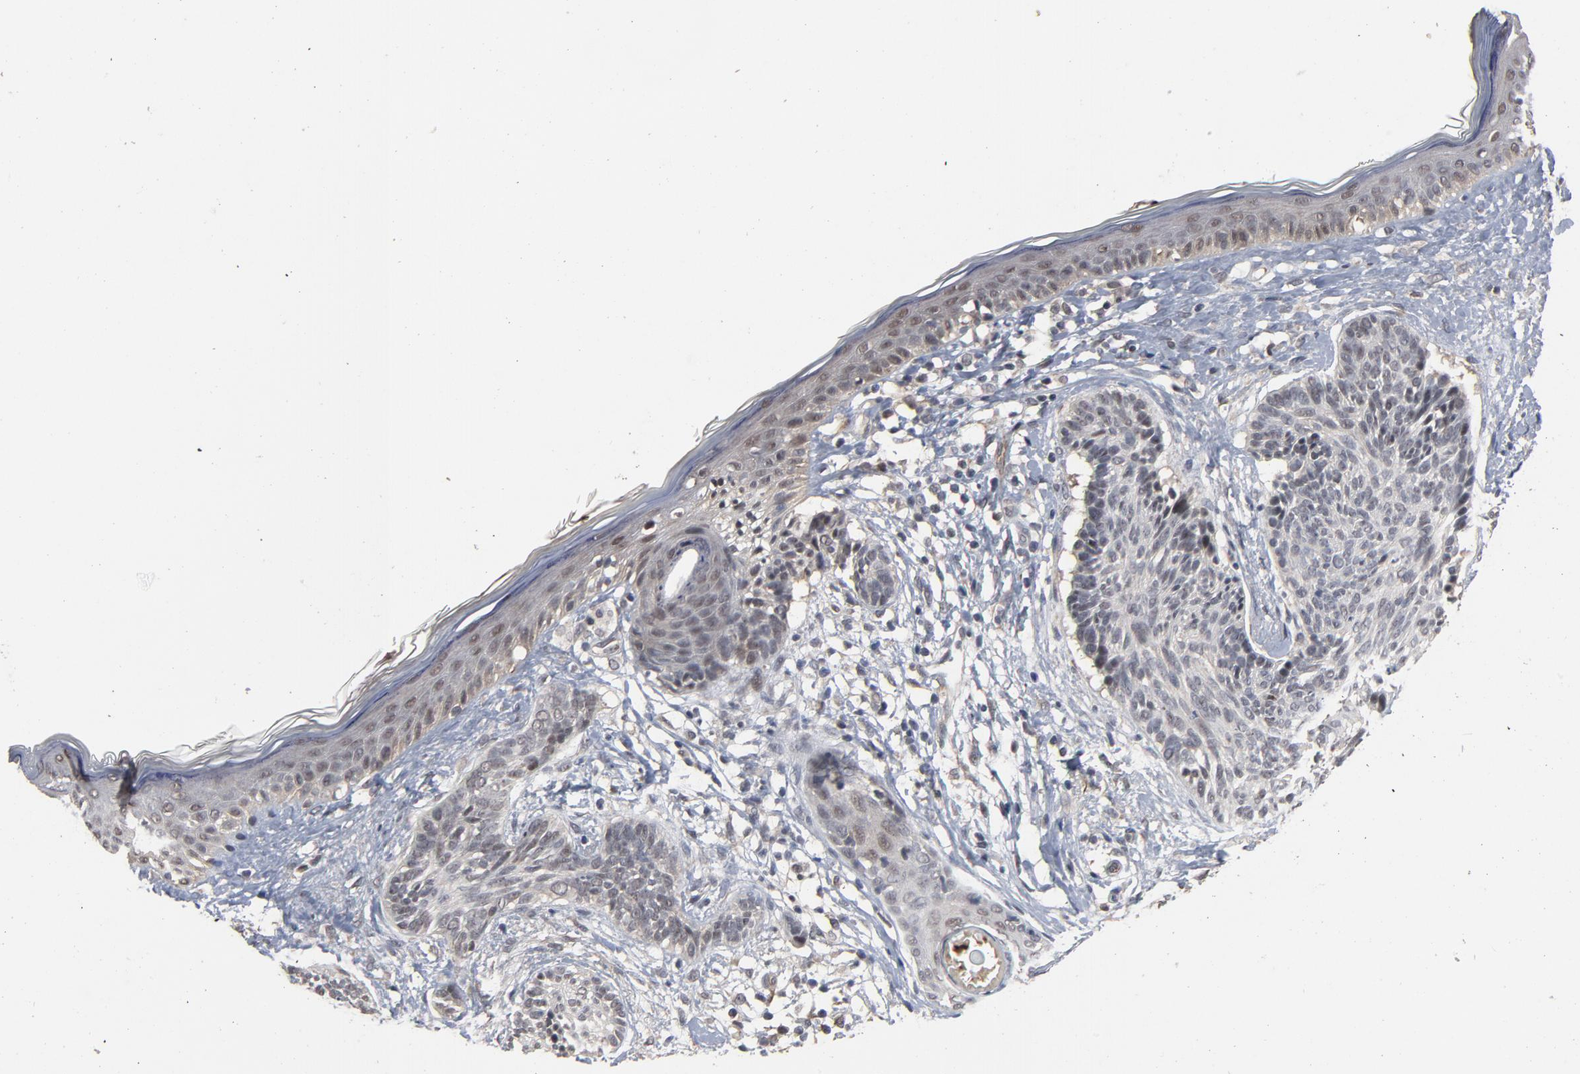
{"staining": {"intensity": "weak", "quantity": "<25%", "location": "nuclear"}, "tissue": "skin cancer", "cell_type": "Tumor cells", "image_type": "cancer", "snomed": [{"axis": "morphology", "description": "Normal tissue, NOS"}, {"axis": "morphology", "description": "Basal cell carcinoma"}, {"axis": "topography", "description": "Skin"}], "caption": "Histopathology image shows no protein staining in tumor cells of skin cancer (basal cell carcinoma) tissue.", "gene": "RTL5", "patient": {"sex": "male", "age": 63}}